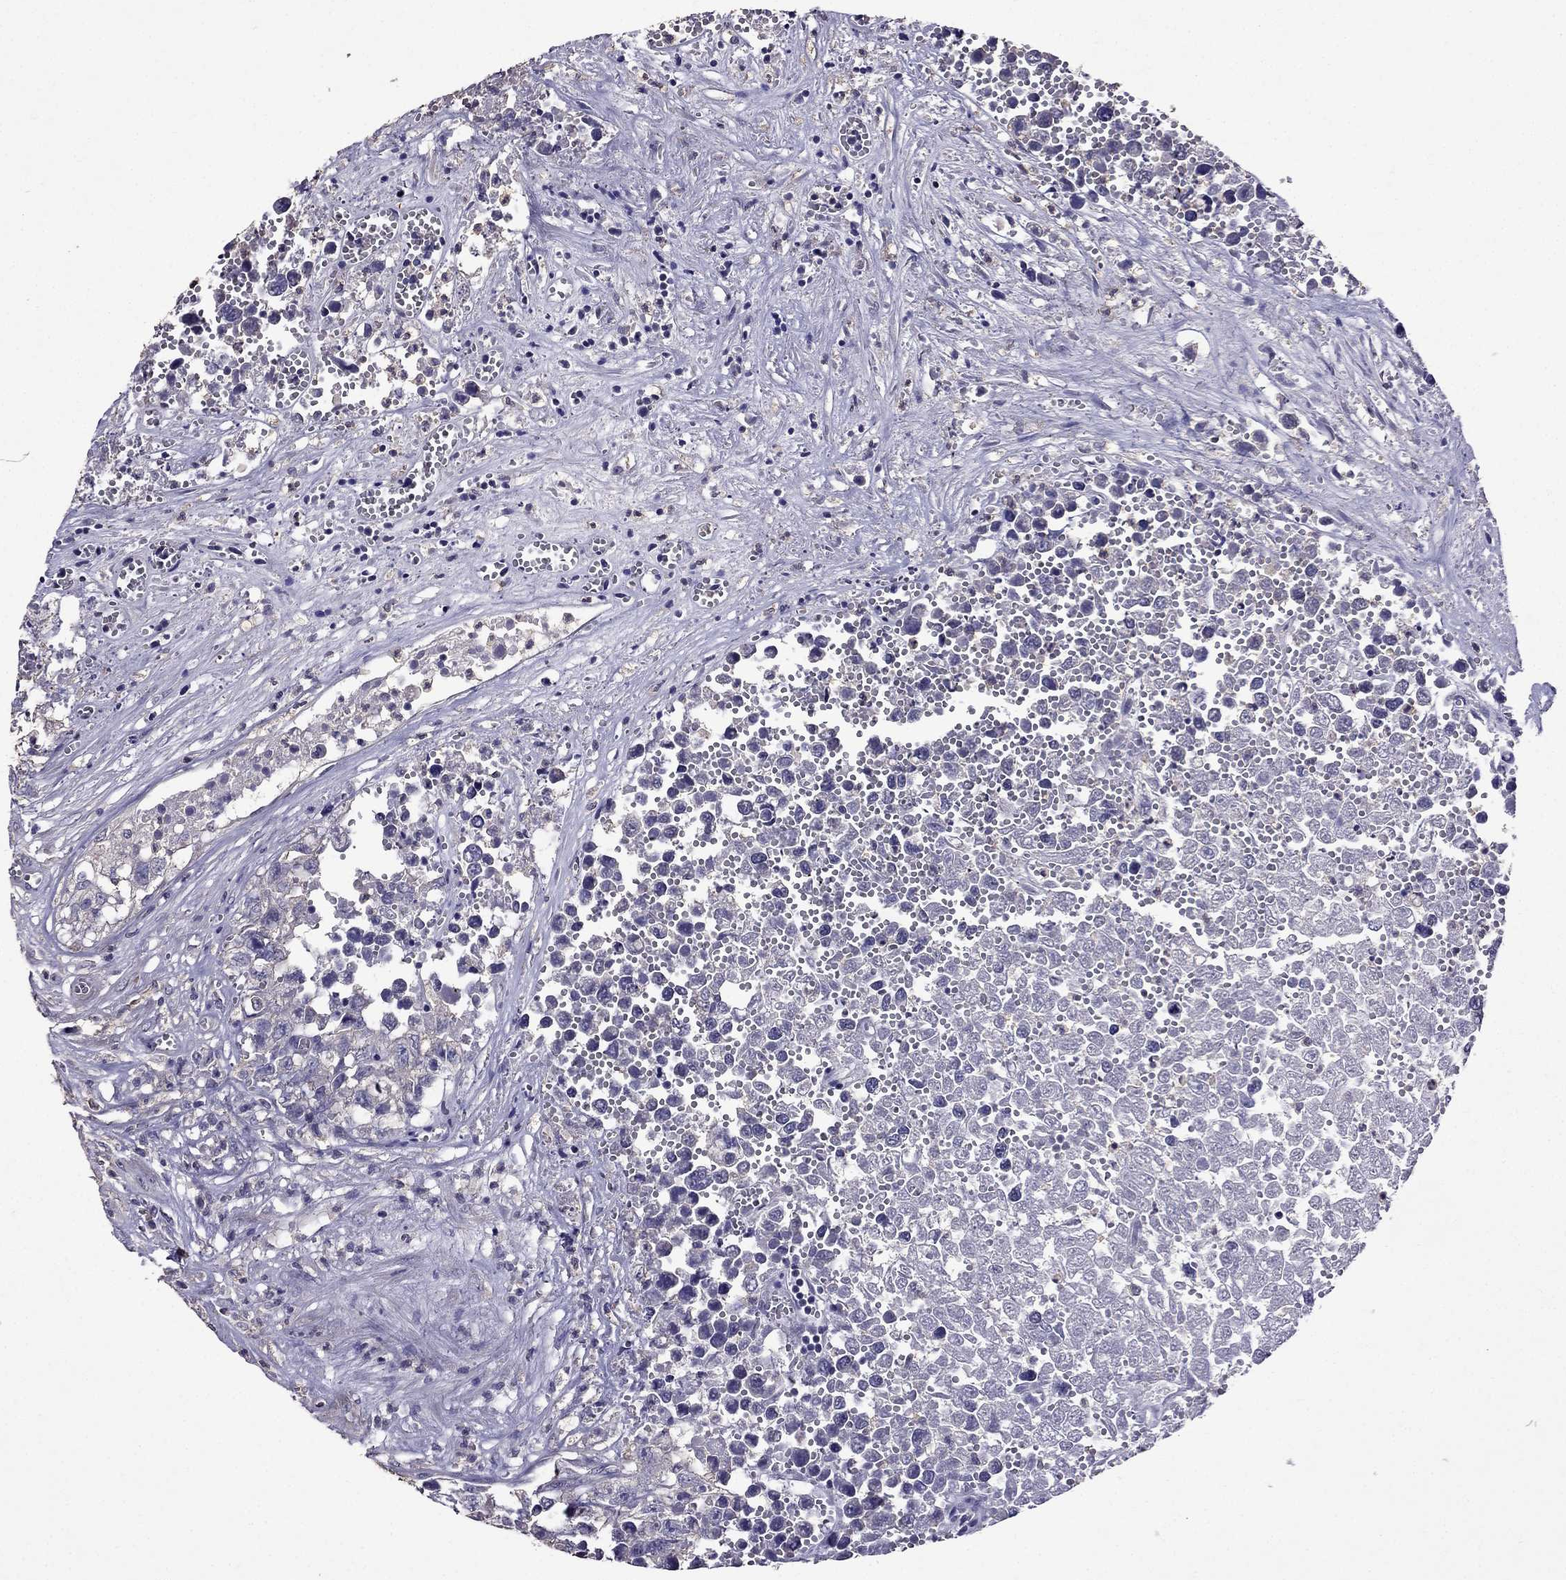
{"staining": {"intensity": "negative", "quantity": "none", "location": "none"}, "tissue": "testis cancer", "cell_type": "Tumor cells", "image_type": "cancer", "snomed": [{"axis": "morphology", "description": "Seminoma, NOS"}, {"axis": "morphology", "description": "Carcinoma, Embryonal, NOS"}, {"axis": "topography", "description": "Testis"}], "caption": "The micrograph reveals no staining of tumor cells in testis cancer. Brightfield microscopy of immunohistochemistry (IHC) stained with DAB (brown) and hematoxylin (blue), captured at high magnification.", "gene": "NKX3-1", "patient": {"sex": "male", "age": 22}}